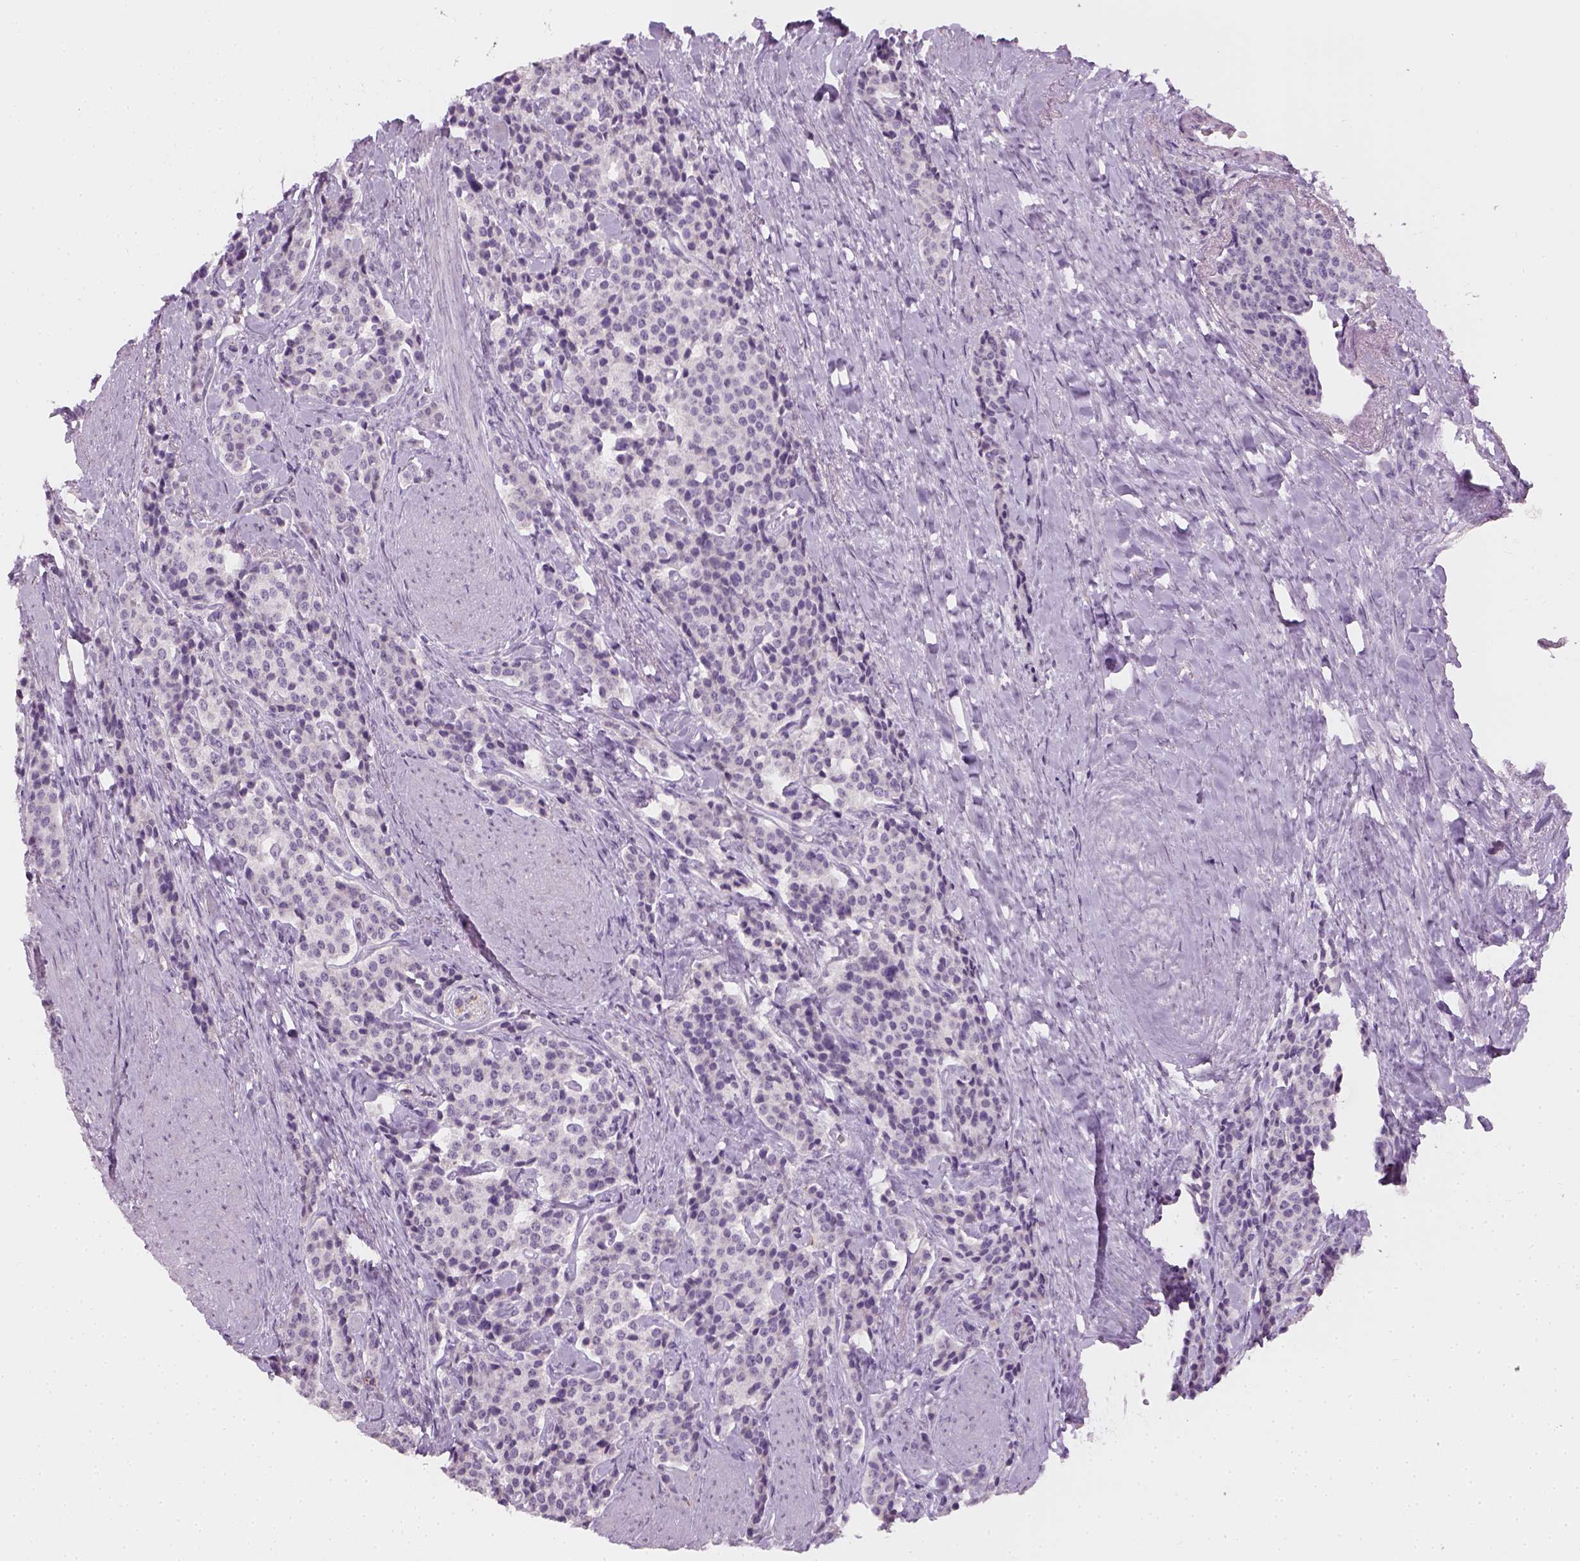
{"staining": {"intensity": "negative", "quantity": "none", "location": "none"}, "tissue": "carcinoid", "cell_type": "Tumor cells", "image_type": "cancer", "snomed": [{"axis": "morphology", "description": "Carcinoid, malignant, NOS"}, {"axis": "topography", "description": "Small intestine"}], "caption": "DAB immunohistochemical staining of malignant carcinoid exhibits no significant positivity in tumor cells. (Brightfield microscopy of DAB (3,3'-diaminobenzidine) IHC at high magnification).", "gene": "TH", "patient": {"sex": "female", "age": 58}}